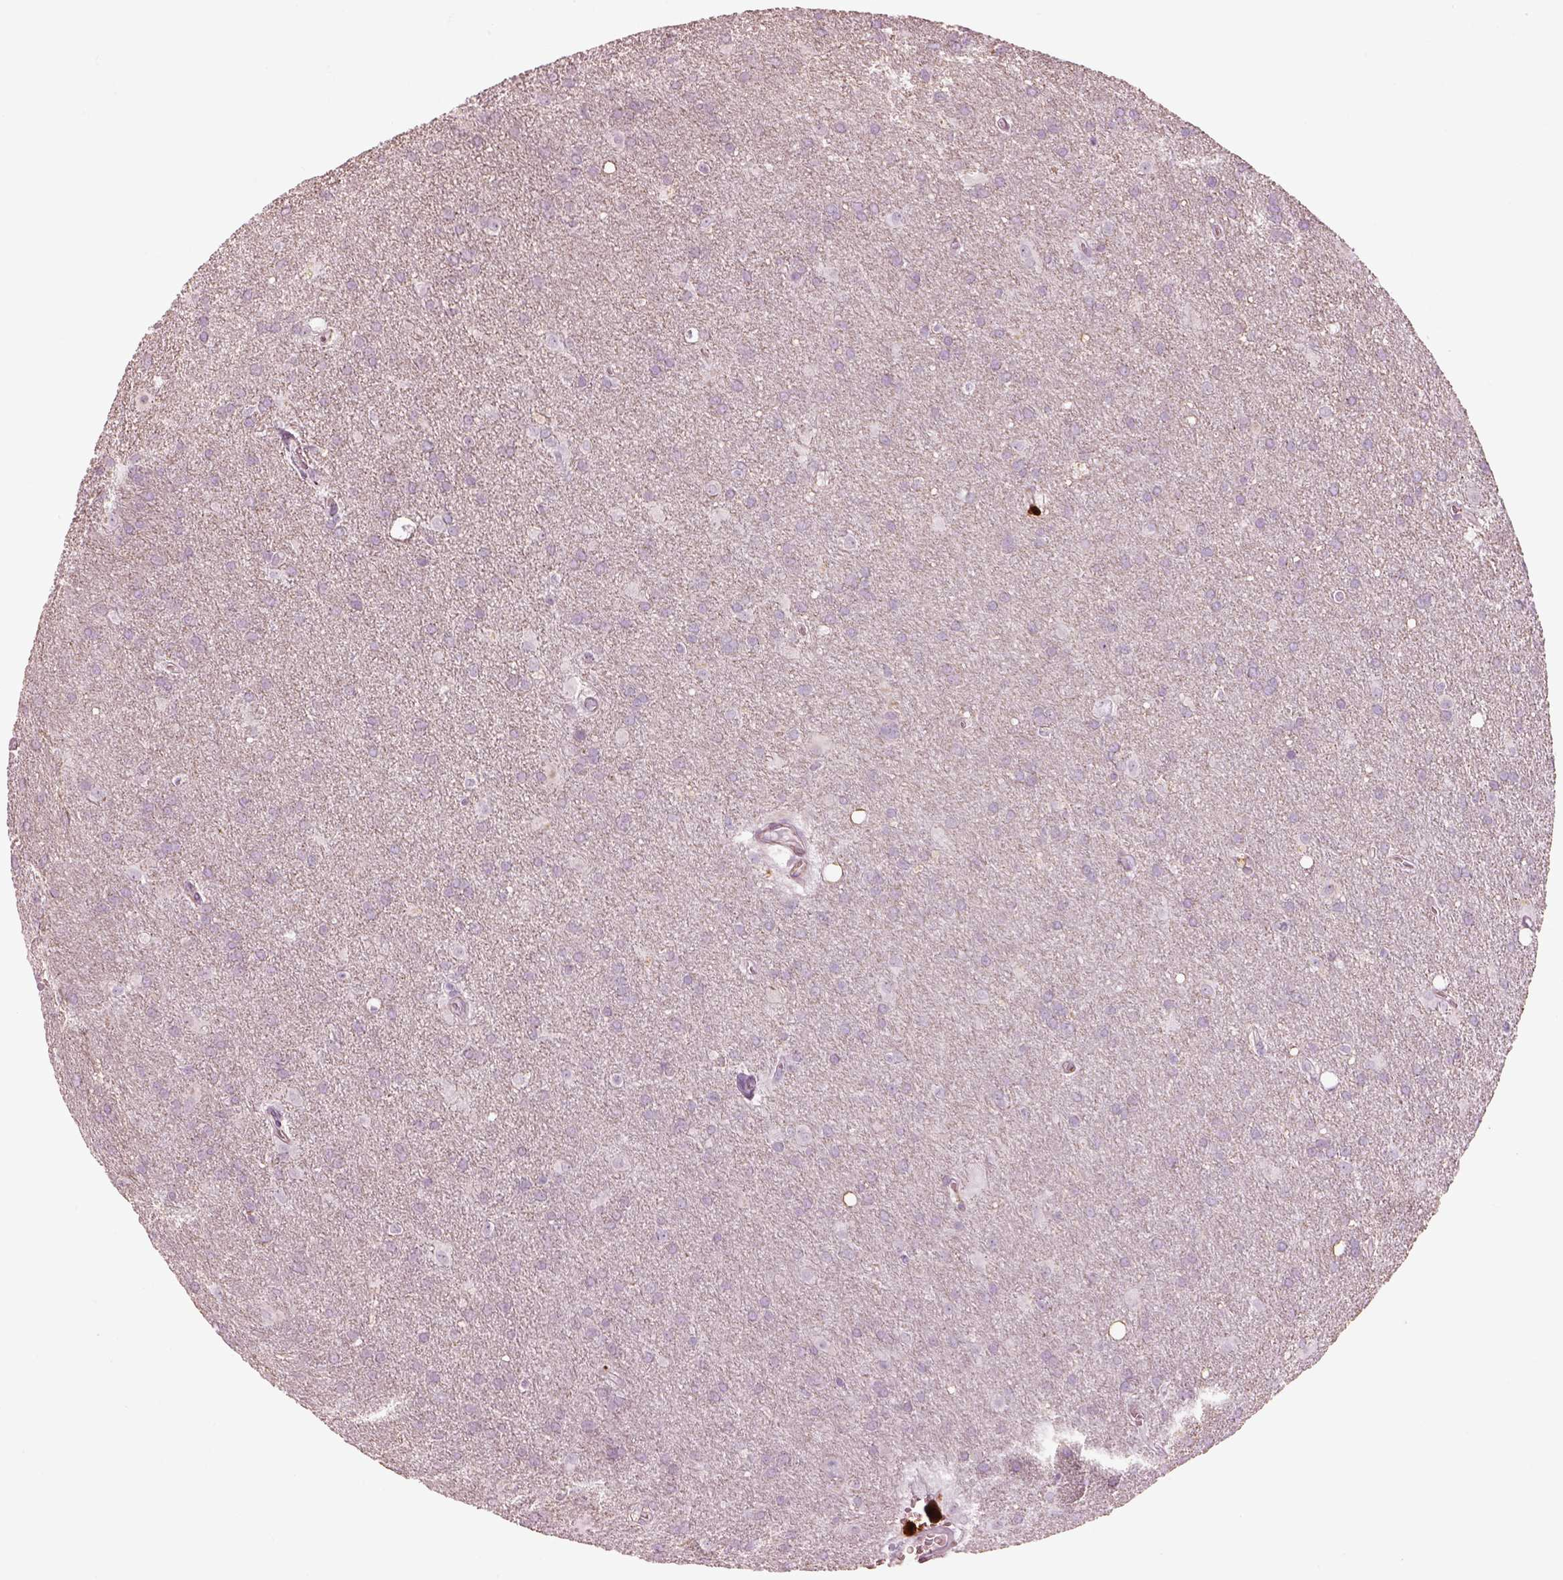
{"staining": {"intensity": "negative", "quantity": "none", "location": "none"}, "tissue": "glioma", "cell_type": "Tumor cells", "image_type": "cancer", "snomed": [{"axis": "morphology", "description": "Glioma, malignant, Low grade"}, {"axis": "topography", "description": "Brain"}], "caption": "Protein analysis of malignant low-grade glioma displays no significant expression in tumor cells.", "gene": "OPN4", "patient": {"sex": "male", "age": 58}}